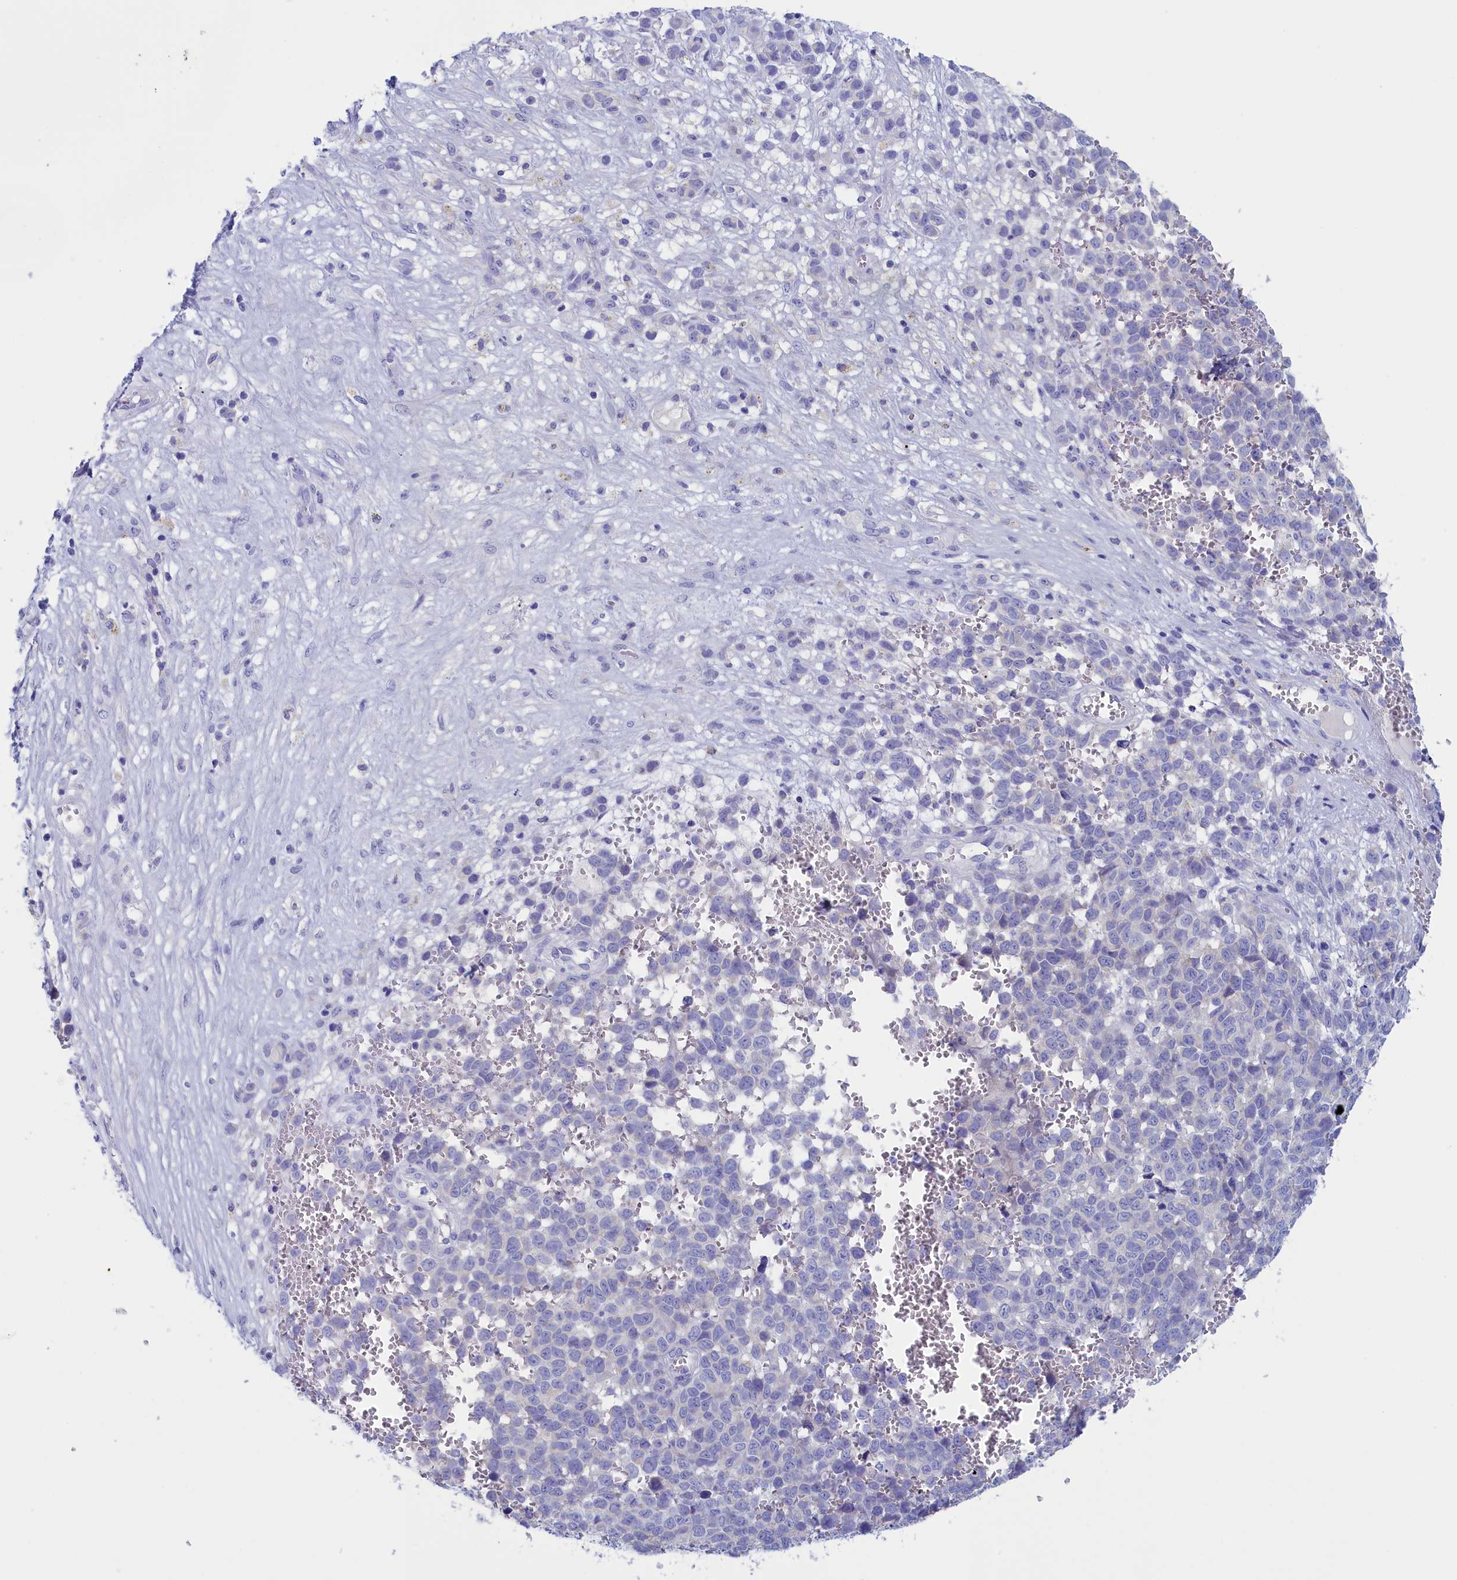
{"staining": {"intensity": "negative", "quantity": "none", "location": "none"}, "tissue": "melanoma", "cell_type": "Tumor cells", "image_type": "cancer", "snomed": [{"axis": "morphology", "description": "Malignant melanoma, NOS"}, {"axis": "topography", "description": "Nose, NOS"}], "caption": "Tumor cells are negative for brown protein staining in melanoma.", "gene": "ANKRD2", "patient": {"sex": "female", "age": 48}}